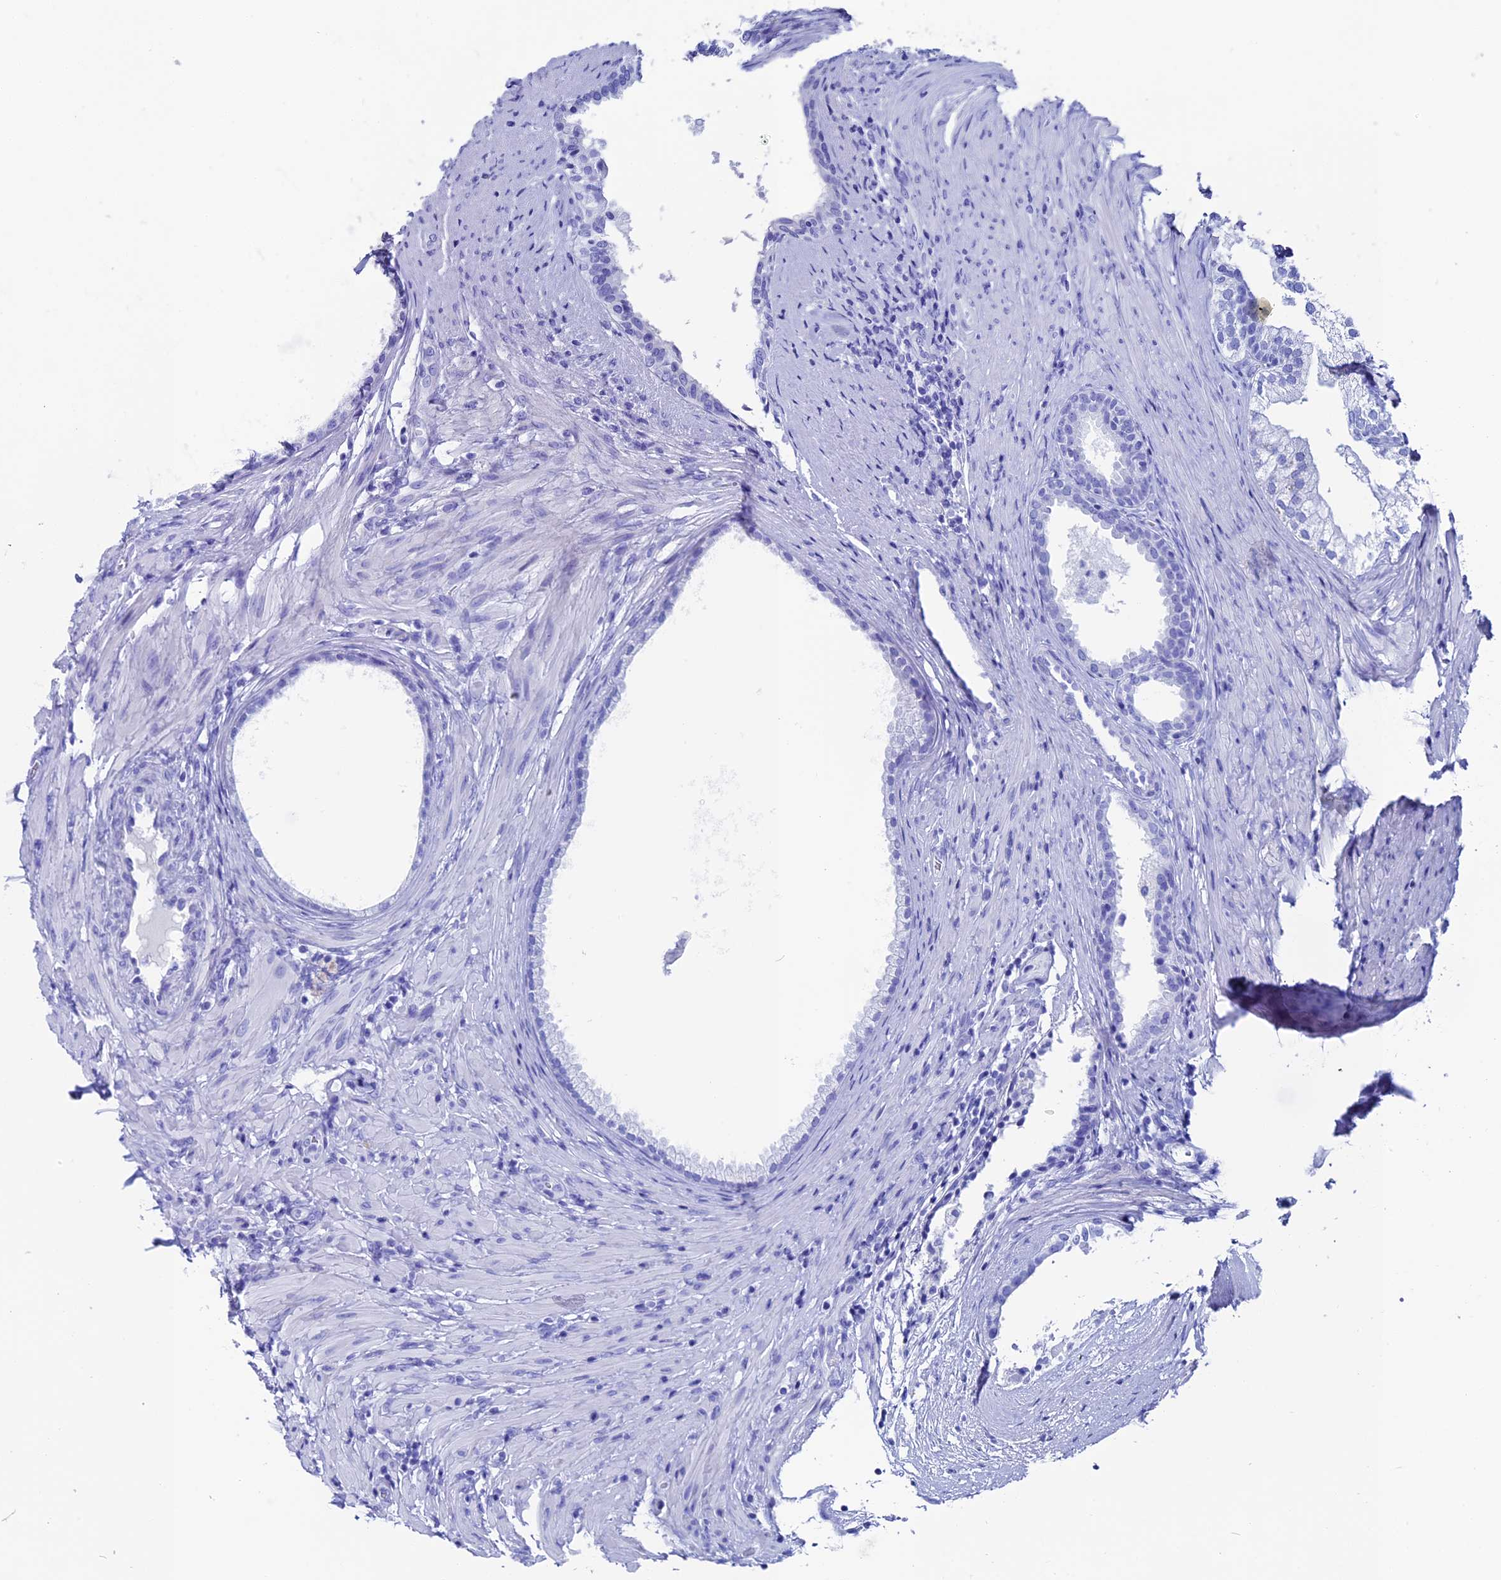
{"staining": {"intensity": "negative", "quantity": "none", "location": "none"}, "tissue": "prostate", "cell_type": "Glandular cells", "image_type": "normal", "snomed": [{"axis": "morphology", "description": "Normal tissue, NOS"}, {"axis": "topography", "description": "Prostate"}], "caption": "Immunohistochemistry (IHC) photomicrograph of normal prostate: prostate stained with DAB (3,3'-diaminobenzidine) demonstrates no significant protein staining in glandular cells.", "gene": "ANKRD29", "patient": {"sex": "male", "age": 76}}